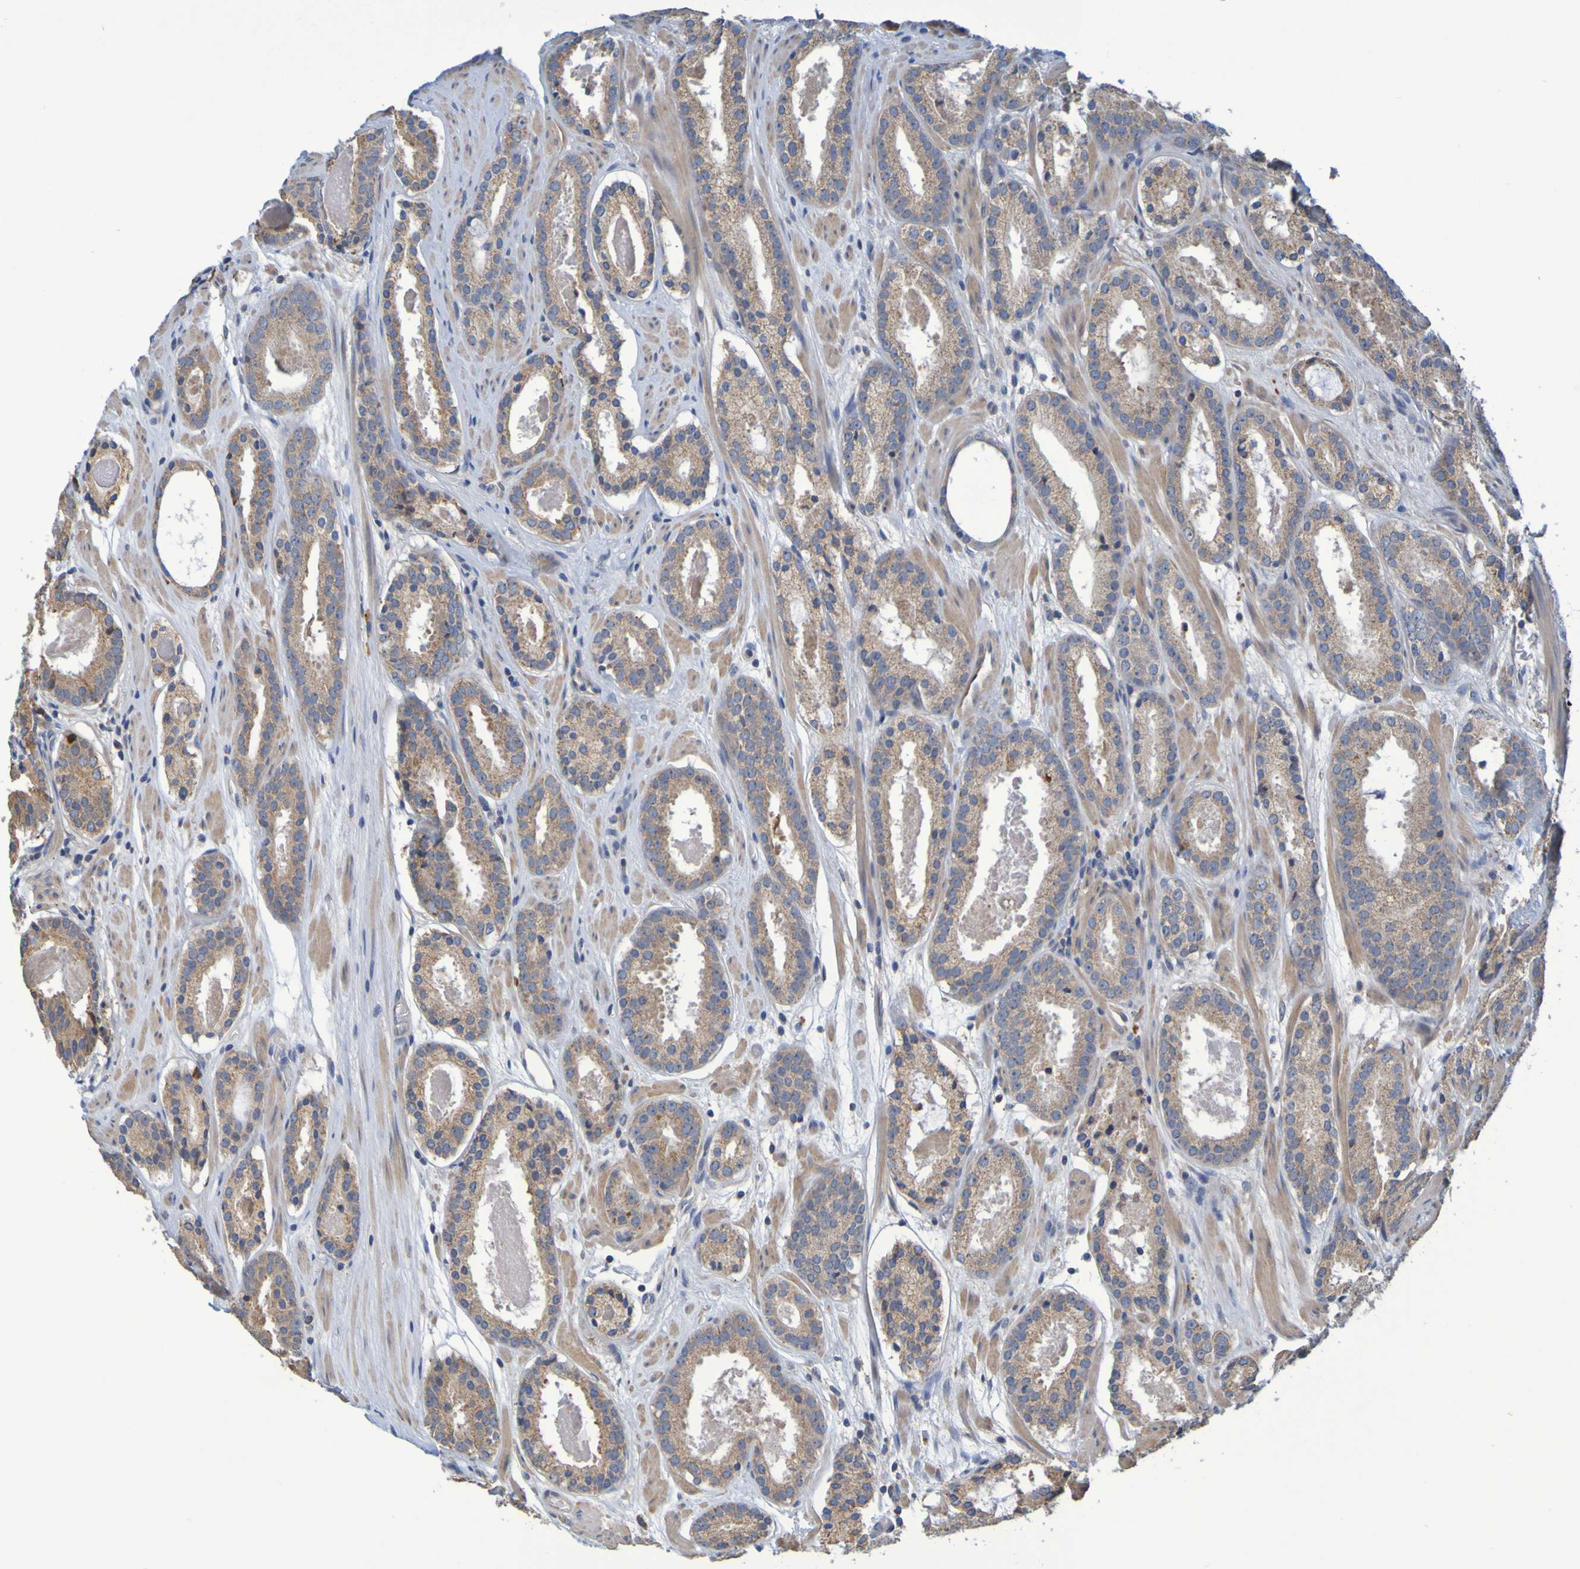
{"staining": {"intensity": "weak", "quantity": ">75%", "location": "cytoplasmic/membranous"}, "tissue": "prostate cancer", "cell_type": "Tumor cells", "image_type": "cancer", "snomed": [{"axis": "morphology", "description": "Adenocarcinoma, Low grade"}, {"axis": "topography", "description": "Prostate"}], "caption": "High-magnification brightfield microscopy of low-grade adenocarcinoma (prostate) stained with DAB (brown) and counterstained with hematoxylin (blue). tumor cells exhibit weak cytoplasmic/membranous expression is present in approximately>75% of cells.", "gene": "CLDN18", "patient": {"sex": "male", "age": 69}}